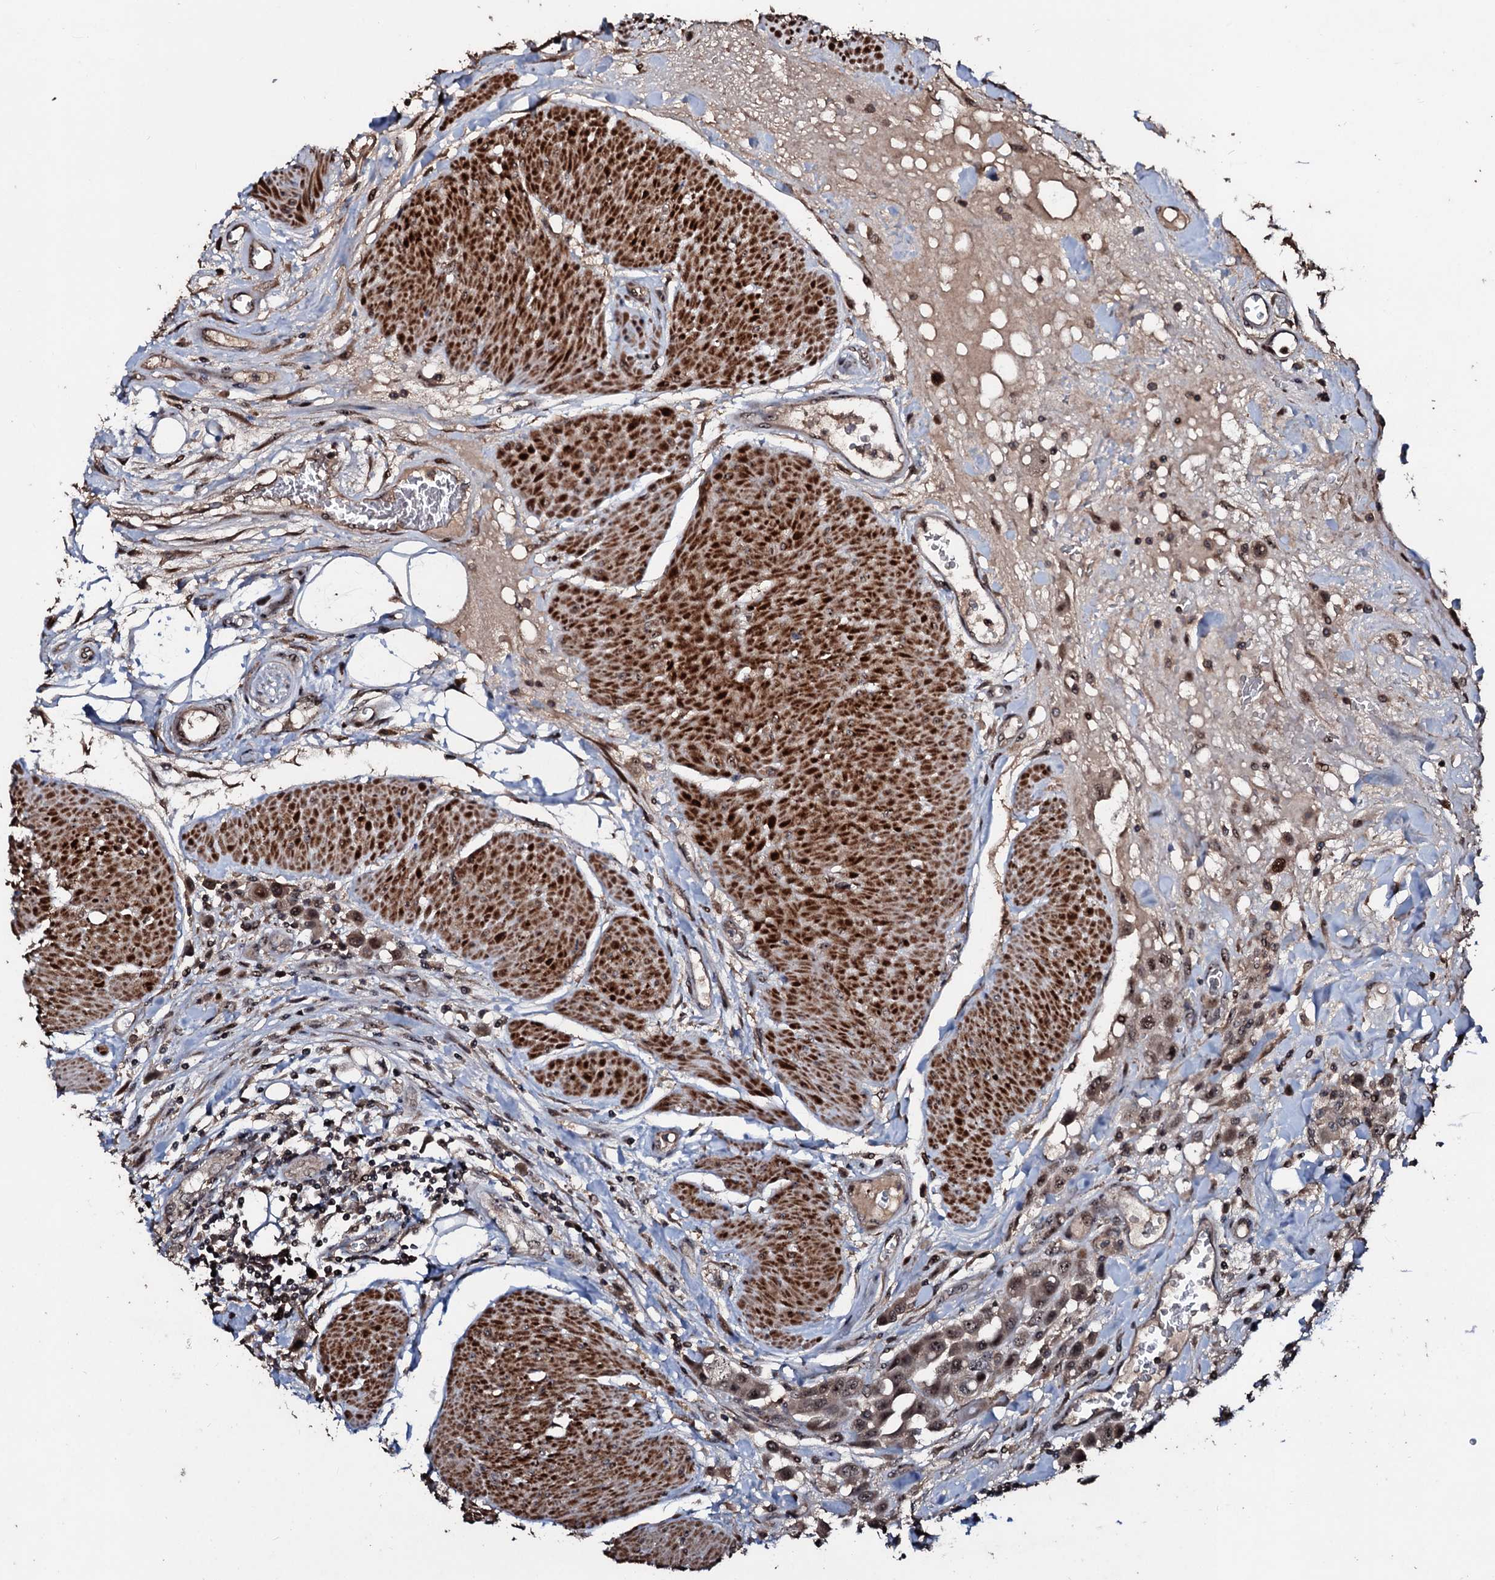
{"staining": {"intensity": "moderate", "quantity": ">75%", "location": "nuclear"}, "tissue": "urothelial cancer", "cell_type": "Tumor cells", "image_type": "cancer", "snomed": [{"axis": "morphology", "description": "Urothelial carcinoma, High grade"}, {"axis": "topography", "description": "Urinary bladder"}], "caption": "The micrograph shows a brown stain indicating the presence of a protein in the nuclear of tumor cells in high-grade urothelial carcinoma. The staining is performed using DAB brown chromogen to label protein expression. The nuclei are counter-stained blue using hematoxylin.", "gene": "SUPT7L", "patient": {"sex": "male", "age": 50}}